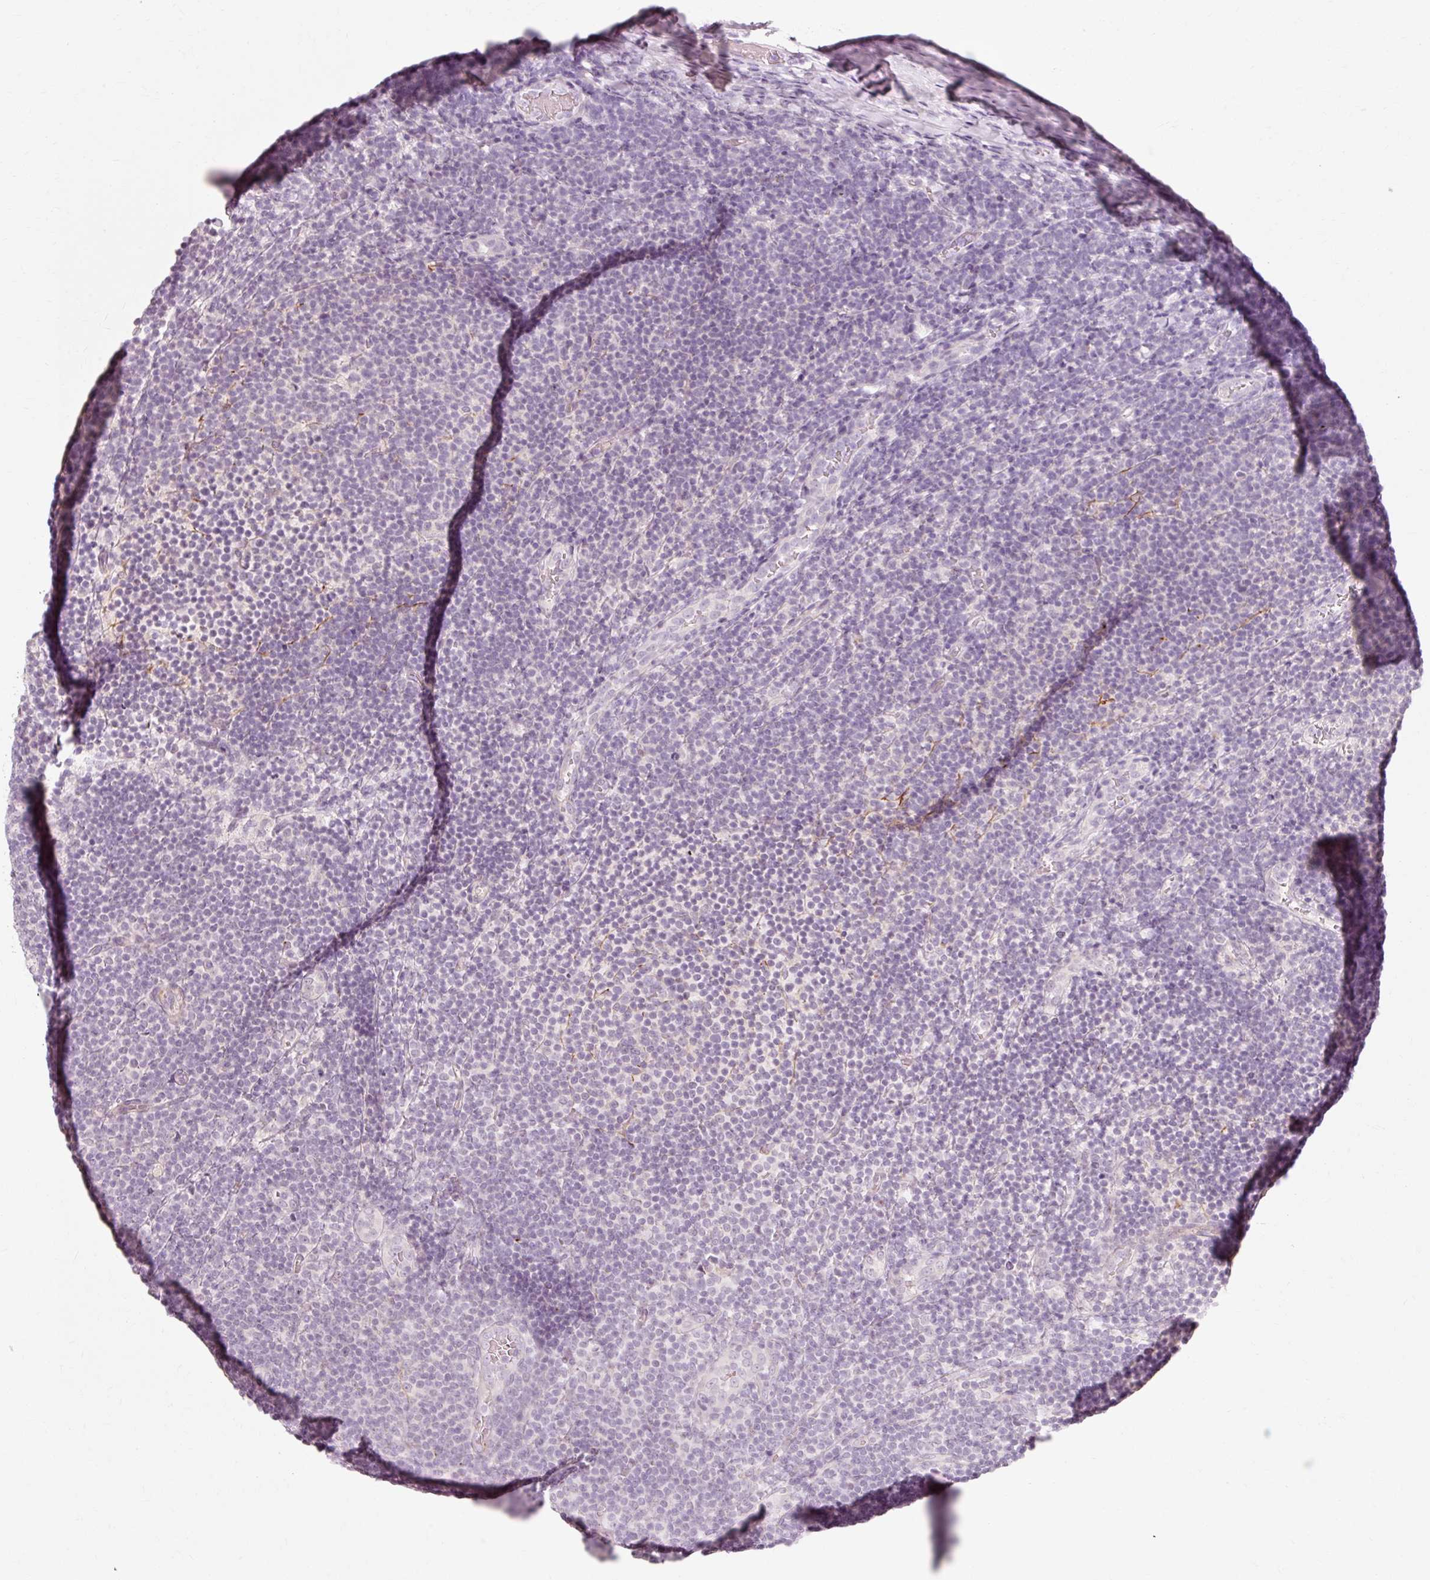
{"staining": {"intensity": "negative", "quantity": "none", "location": "none"}, "tissue": "lymphoma", "cell_type": "Tumor cells", "image_type": "cancer", "snomed": [{"axis": "morphology", "description": "Malignant lymphoma, non-Hodgkin's type, Low grade"}, {"axis": "topography", "description": "Lymph node"}], "caption": "Protein analysis of lymphoma demonstrates no significant expression in tumor cells. (Stains: DAB (3,3'-diaminobenzidine) IHC with hematoxylin counter stain, Microscopy: brightfield microscopy at high magnification).", "gene": "TRIM73", "patient": {"sex": "male", "age": 66}}